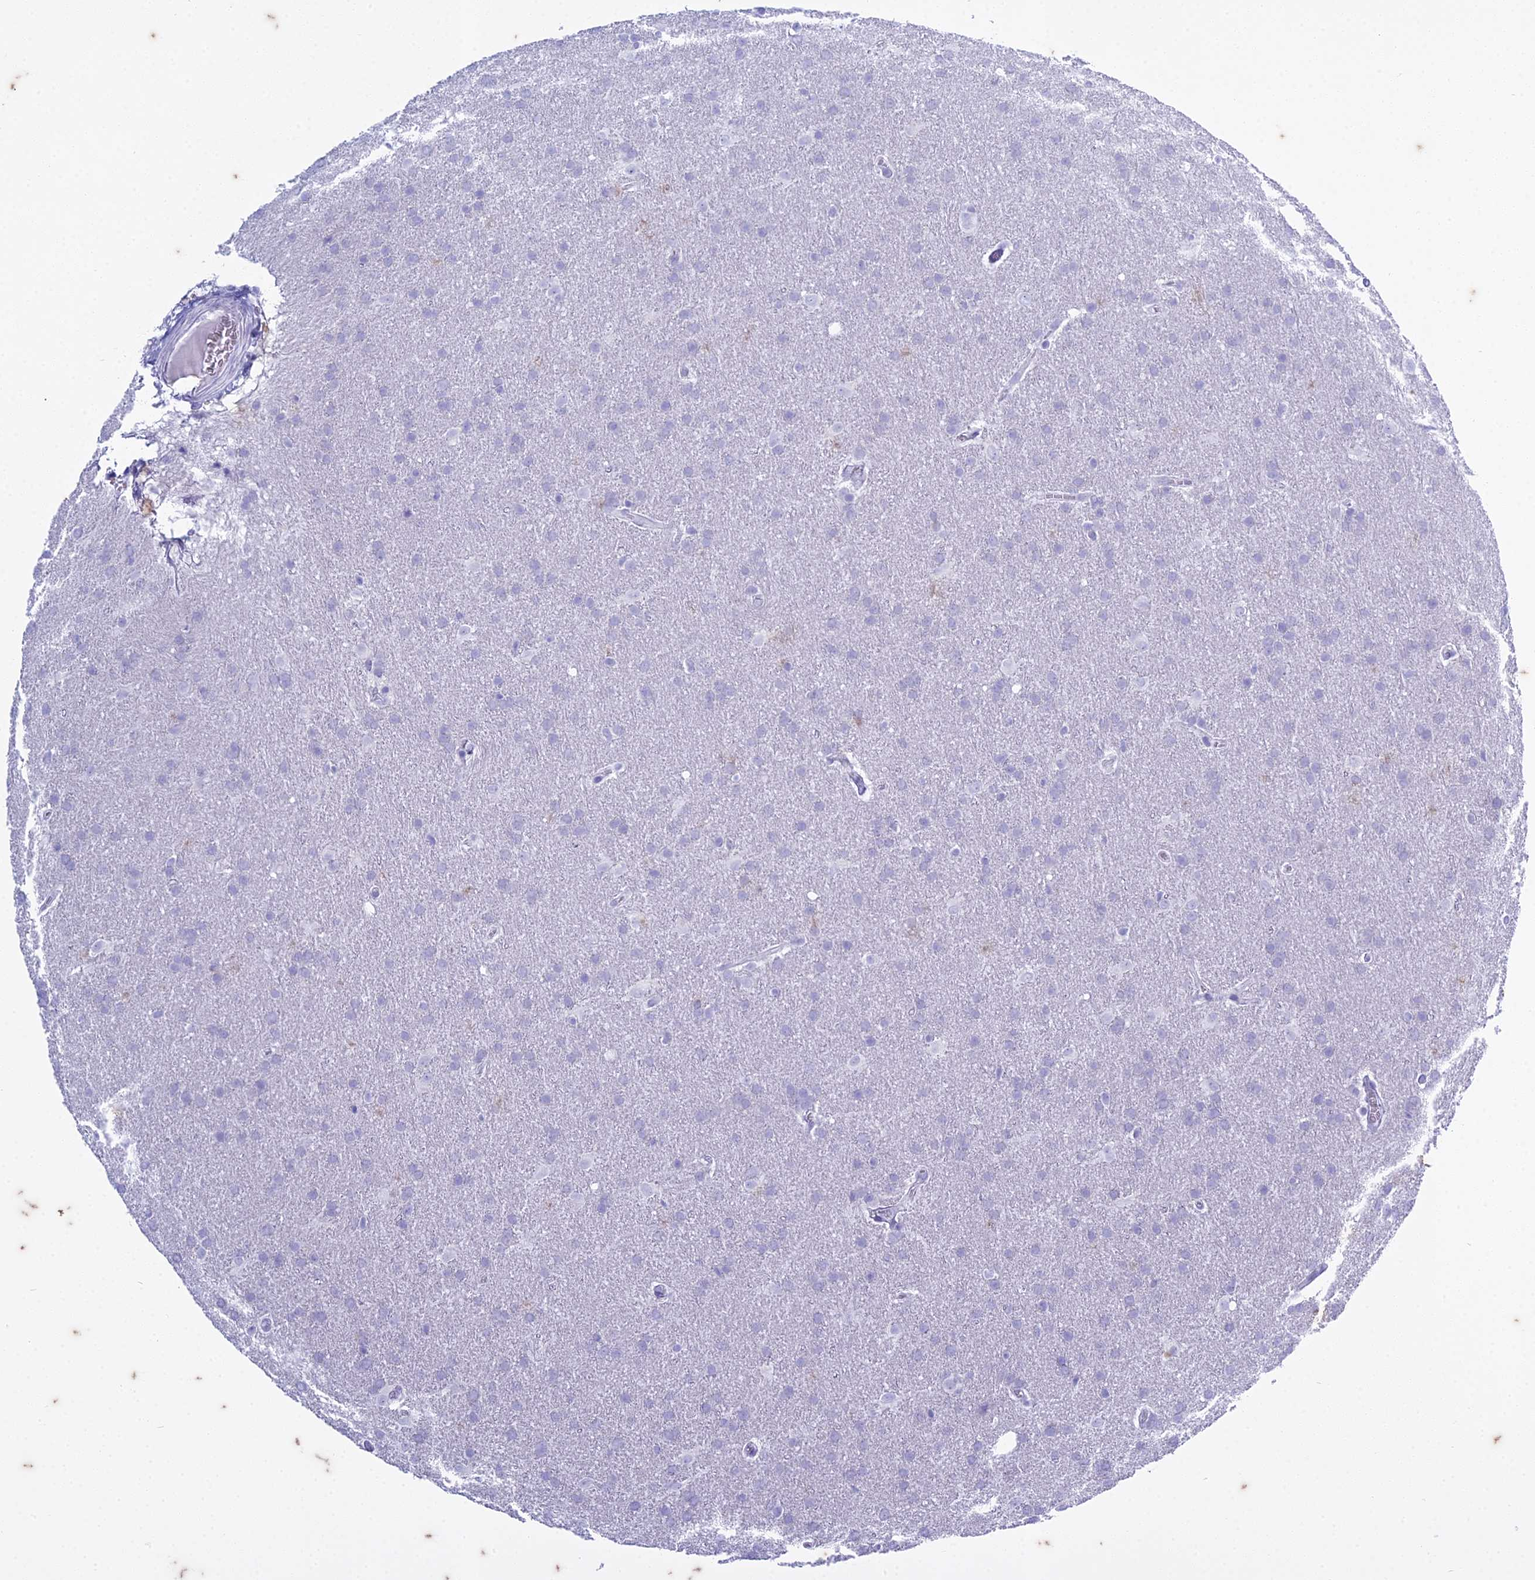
{"staining": {"intensity": "negative", "quantity": "none", "location": "none"}, "tissue": "glioma", "cell_type": "Tumor cells", "image_type": "cancer", "snomed": [{"axis": "morphology", "description": "Glioma, malignant, Low grade"}, {"axis": "topography", "description": "Brain"}], "caption": "Glioma stained for a protein using IHC demonstrates no expression tumor cells.", "gene": "HMGB4", "patient": {"sex": "female", "age": 32}}